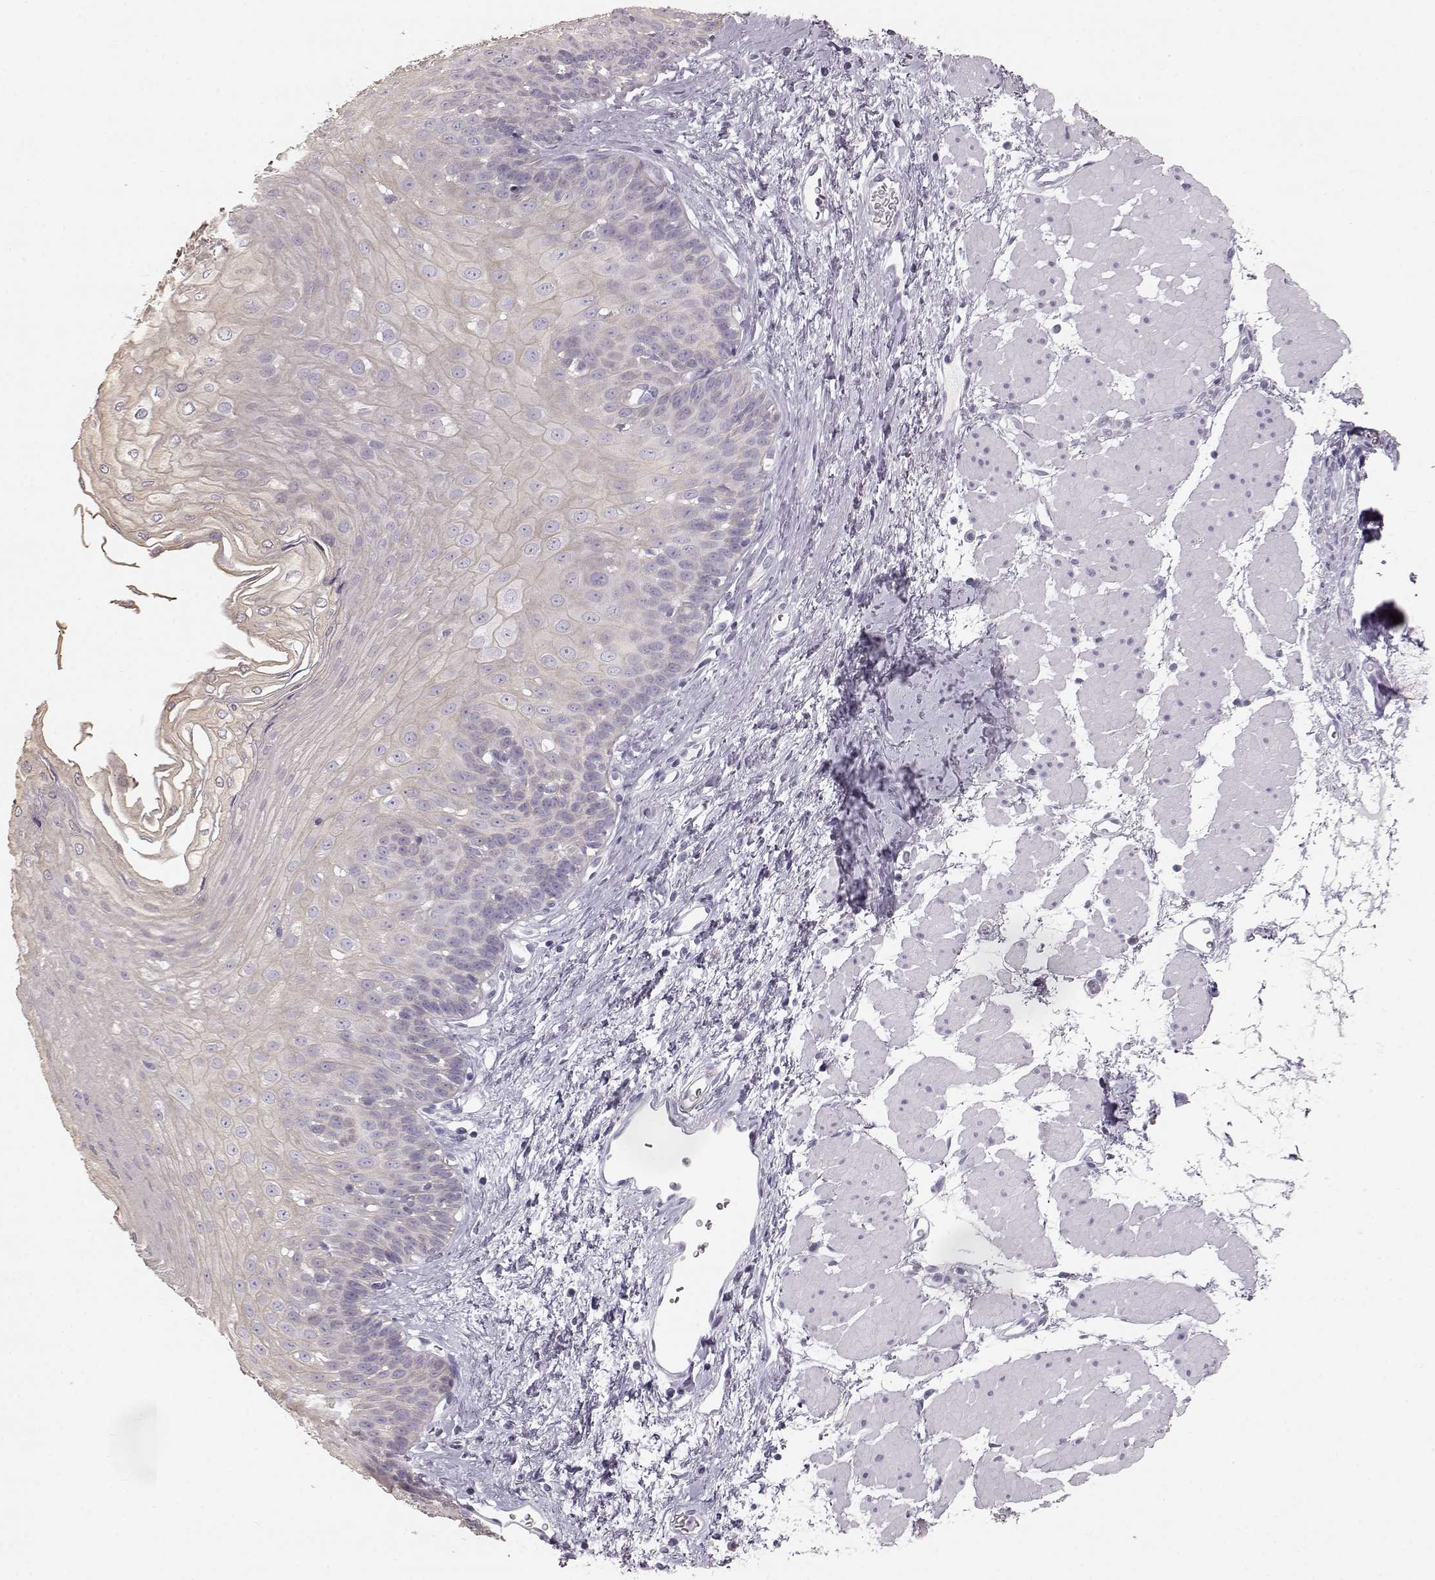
{"staining": {"intensity": "negative", "quantity": "none", "location": "none"}, "tissue": "esophagus", "cell_type": "Squamous epithelial cells", "image_type": "normal", "snomed": [{"axis": "morphology", "description": "Normal tissue, NOS"}, {"axis": "topography", "description": "Esophagus"}], "caption": "Squamous epithelial cells are negative for brown protein staining in benign esophagus. (Immunohistochemistry (ihc), brightfield microscopy, high magnification).", "gene": "KRT31", "patient": {"sex": "female", "age": 62}}